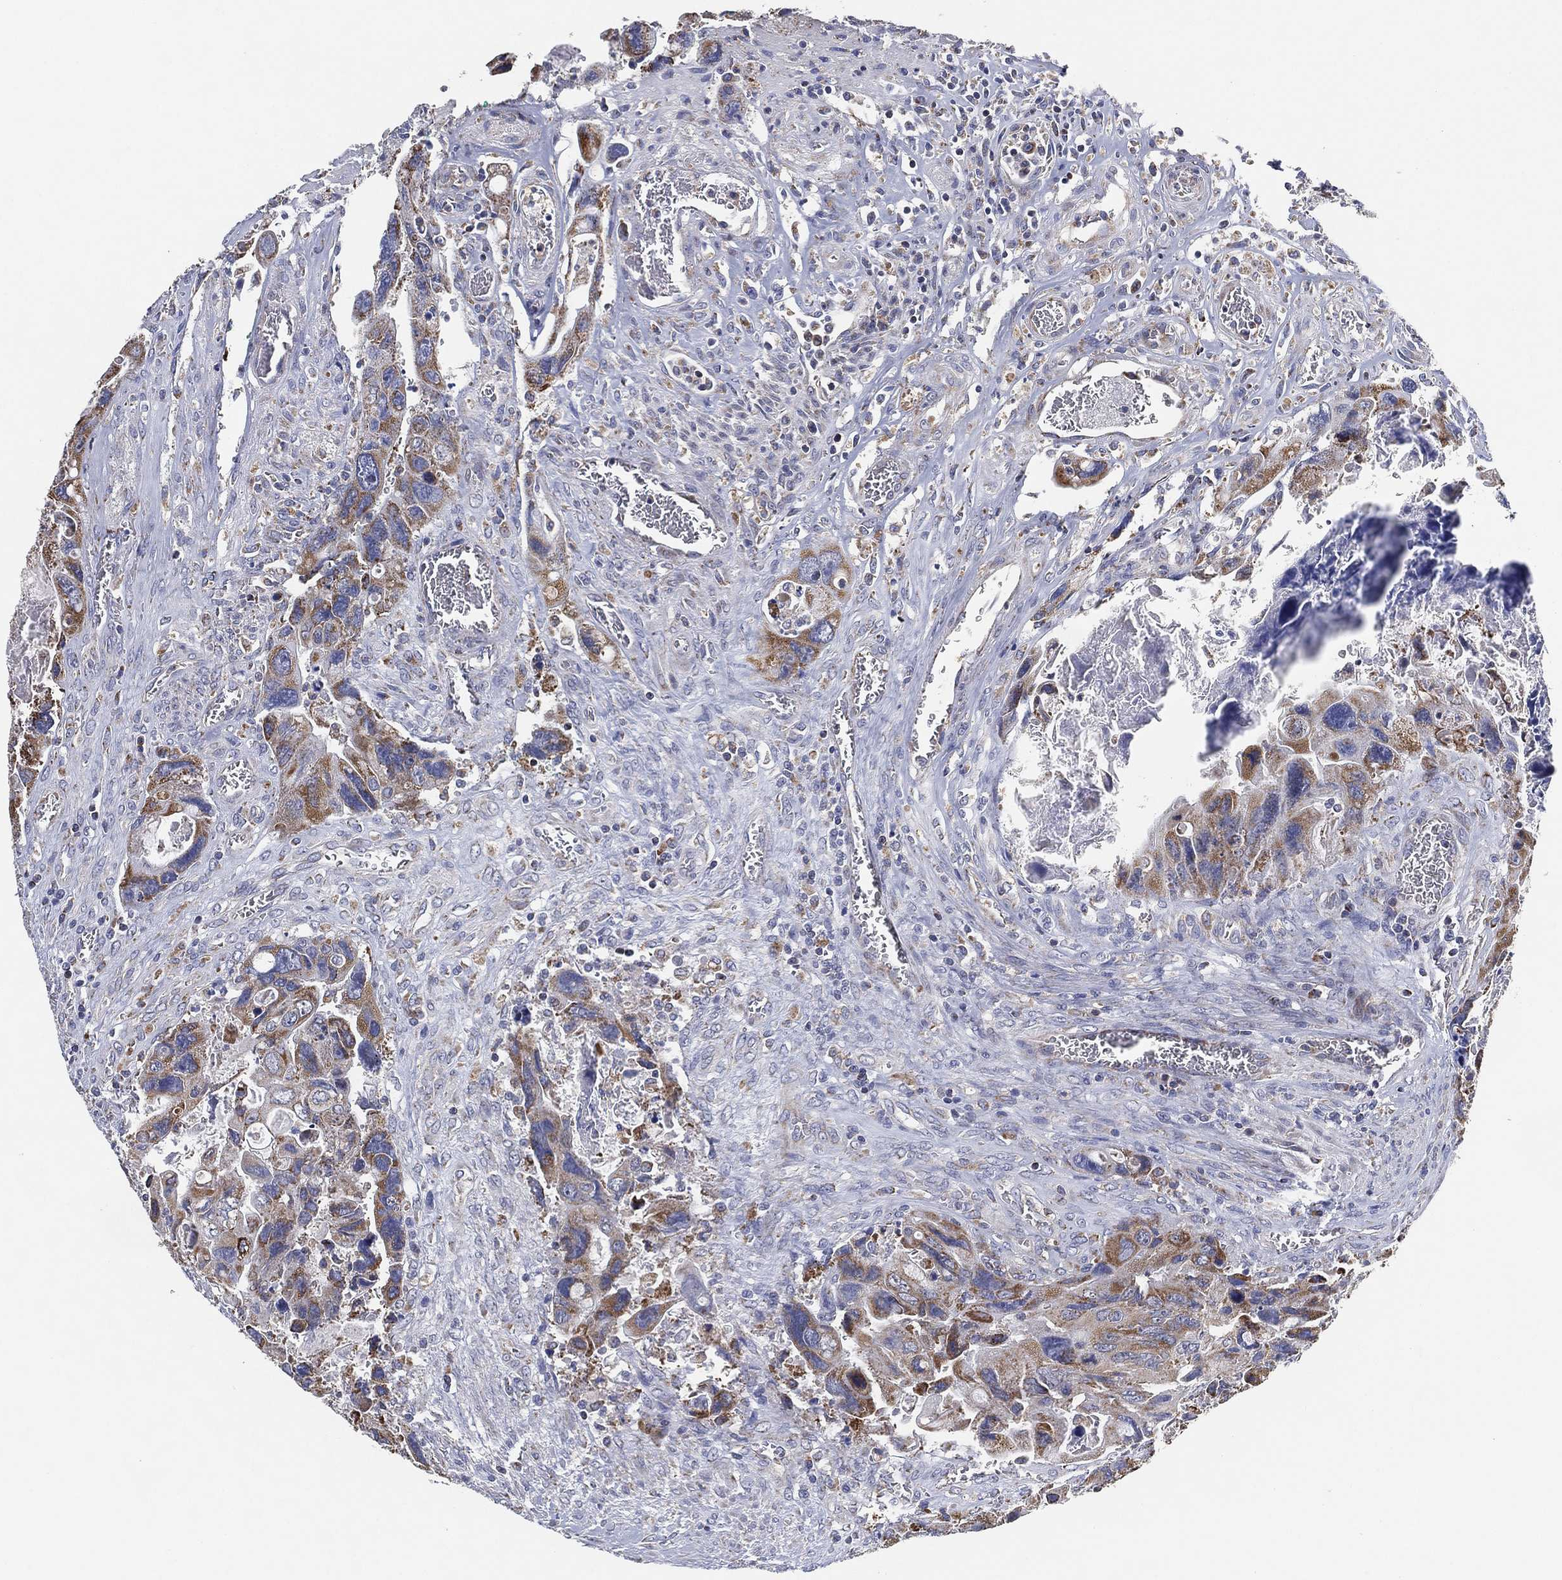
{"staining": {"intensity": "moderate", "quantity": "<25%", "location": "cytoplasmic/membranous"}, "tissue": "colorectal cancer", "cell_type": "Tumor cells", "image_type": "cancer", "snomed": [{"axis": "morphology", "description": "Adenocarcinoma, NOS"}, {"axis": "topography", "description": "Rectum"}], "caption": "Colorectal cancer stained with DAB IHC demonstrates low levels of moderate cytoplasmic/membranous staining in approximately <25% of tumor cells.", "gene": "GCAT", "patient": {"sex": "male", "age": 62}}